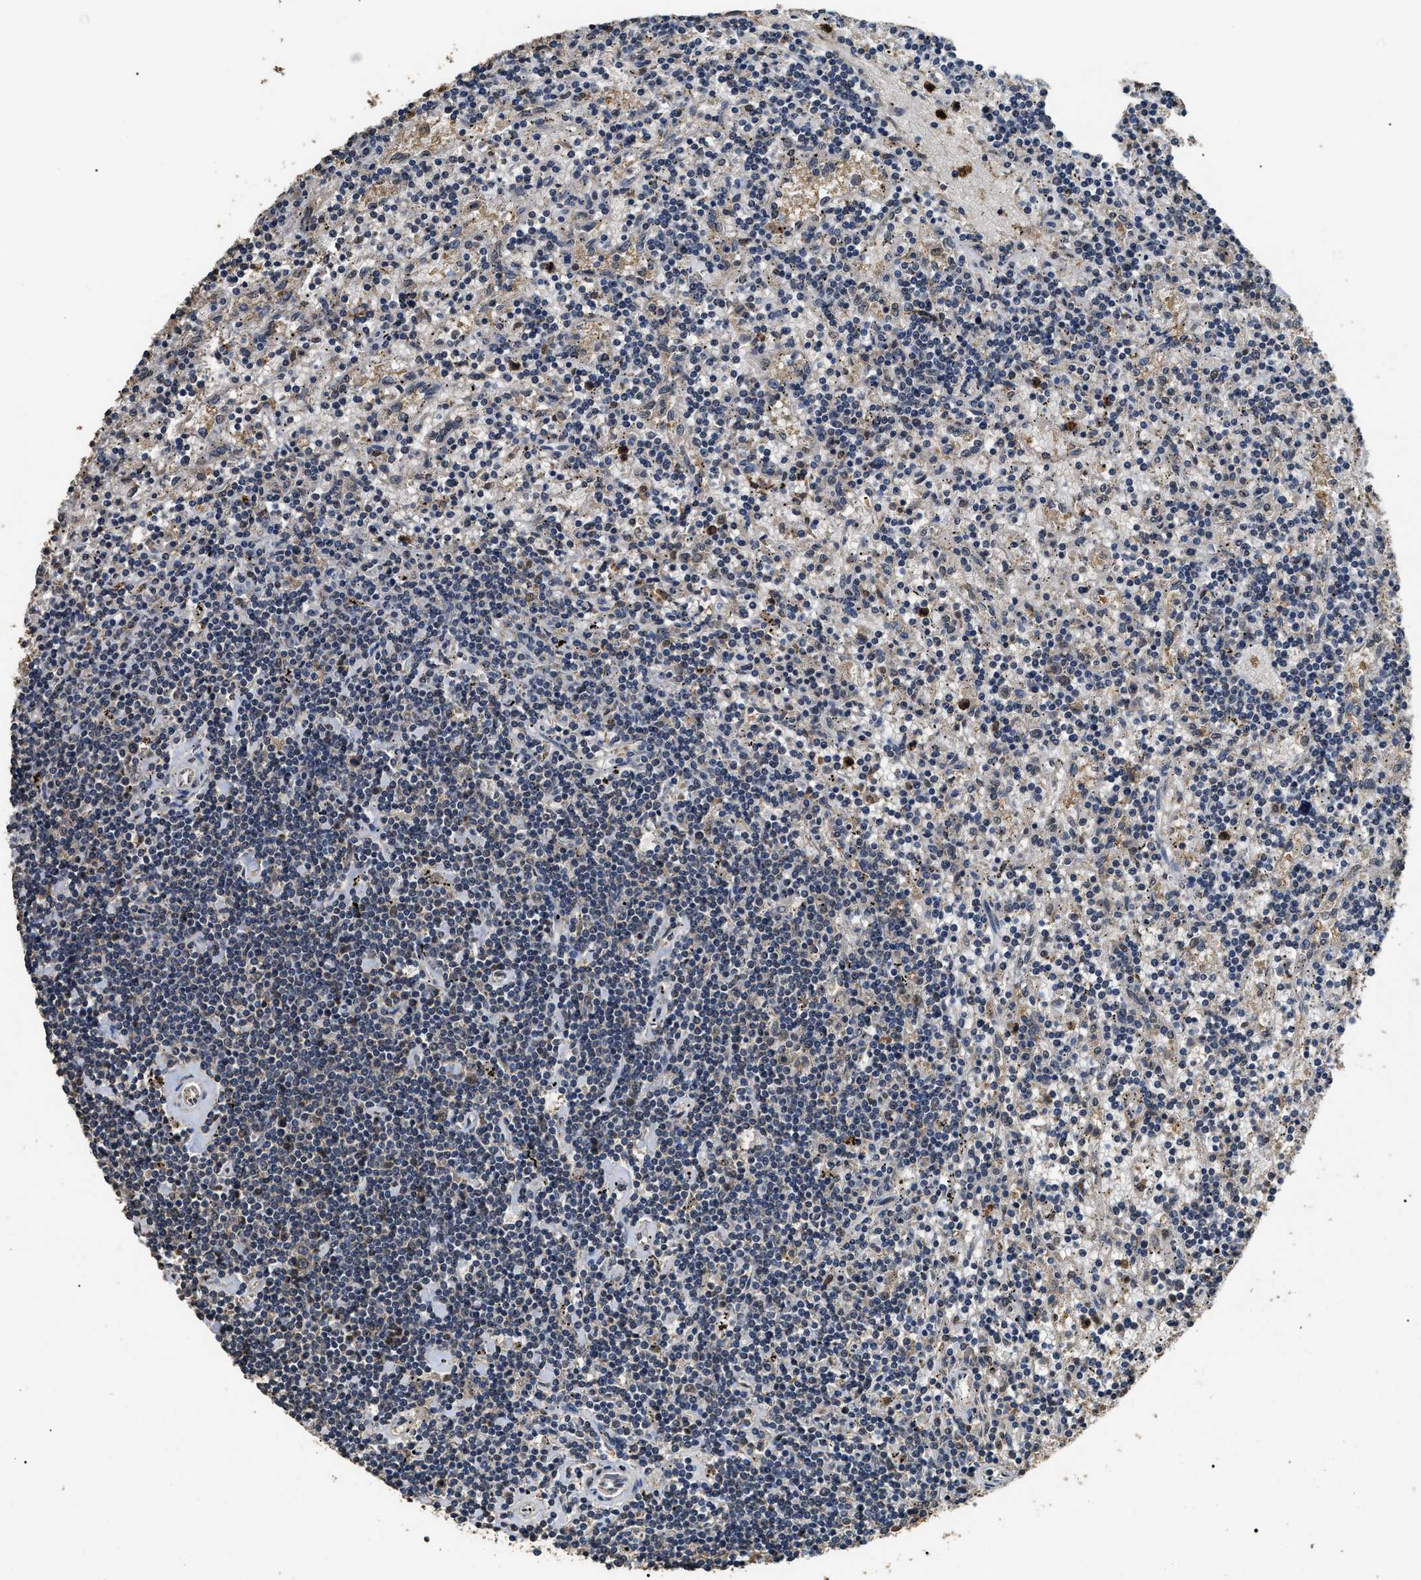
{"staining": {"intensity": "negative", "quantity": "none", "location": "none"}, "tissue": "lymphoma", "cell_type": "Tumor cells", "image_type": "cancer", "snomed": [{"axis": "morphology", "description": "Malignant lymphoma, non-Hodgkin's type, Low grade"}, {"axis": "topography", "description": "Spleen"}], "caption": "This is an IHC histopathology image of malignant lymphoma, non-Hodgkin's type (low-grade). There is no staining in tumor cells.", "gene": "PSMD8", "patient": {"sex": "male", "age": 76}}